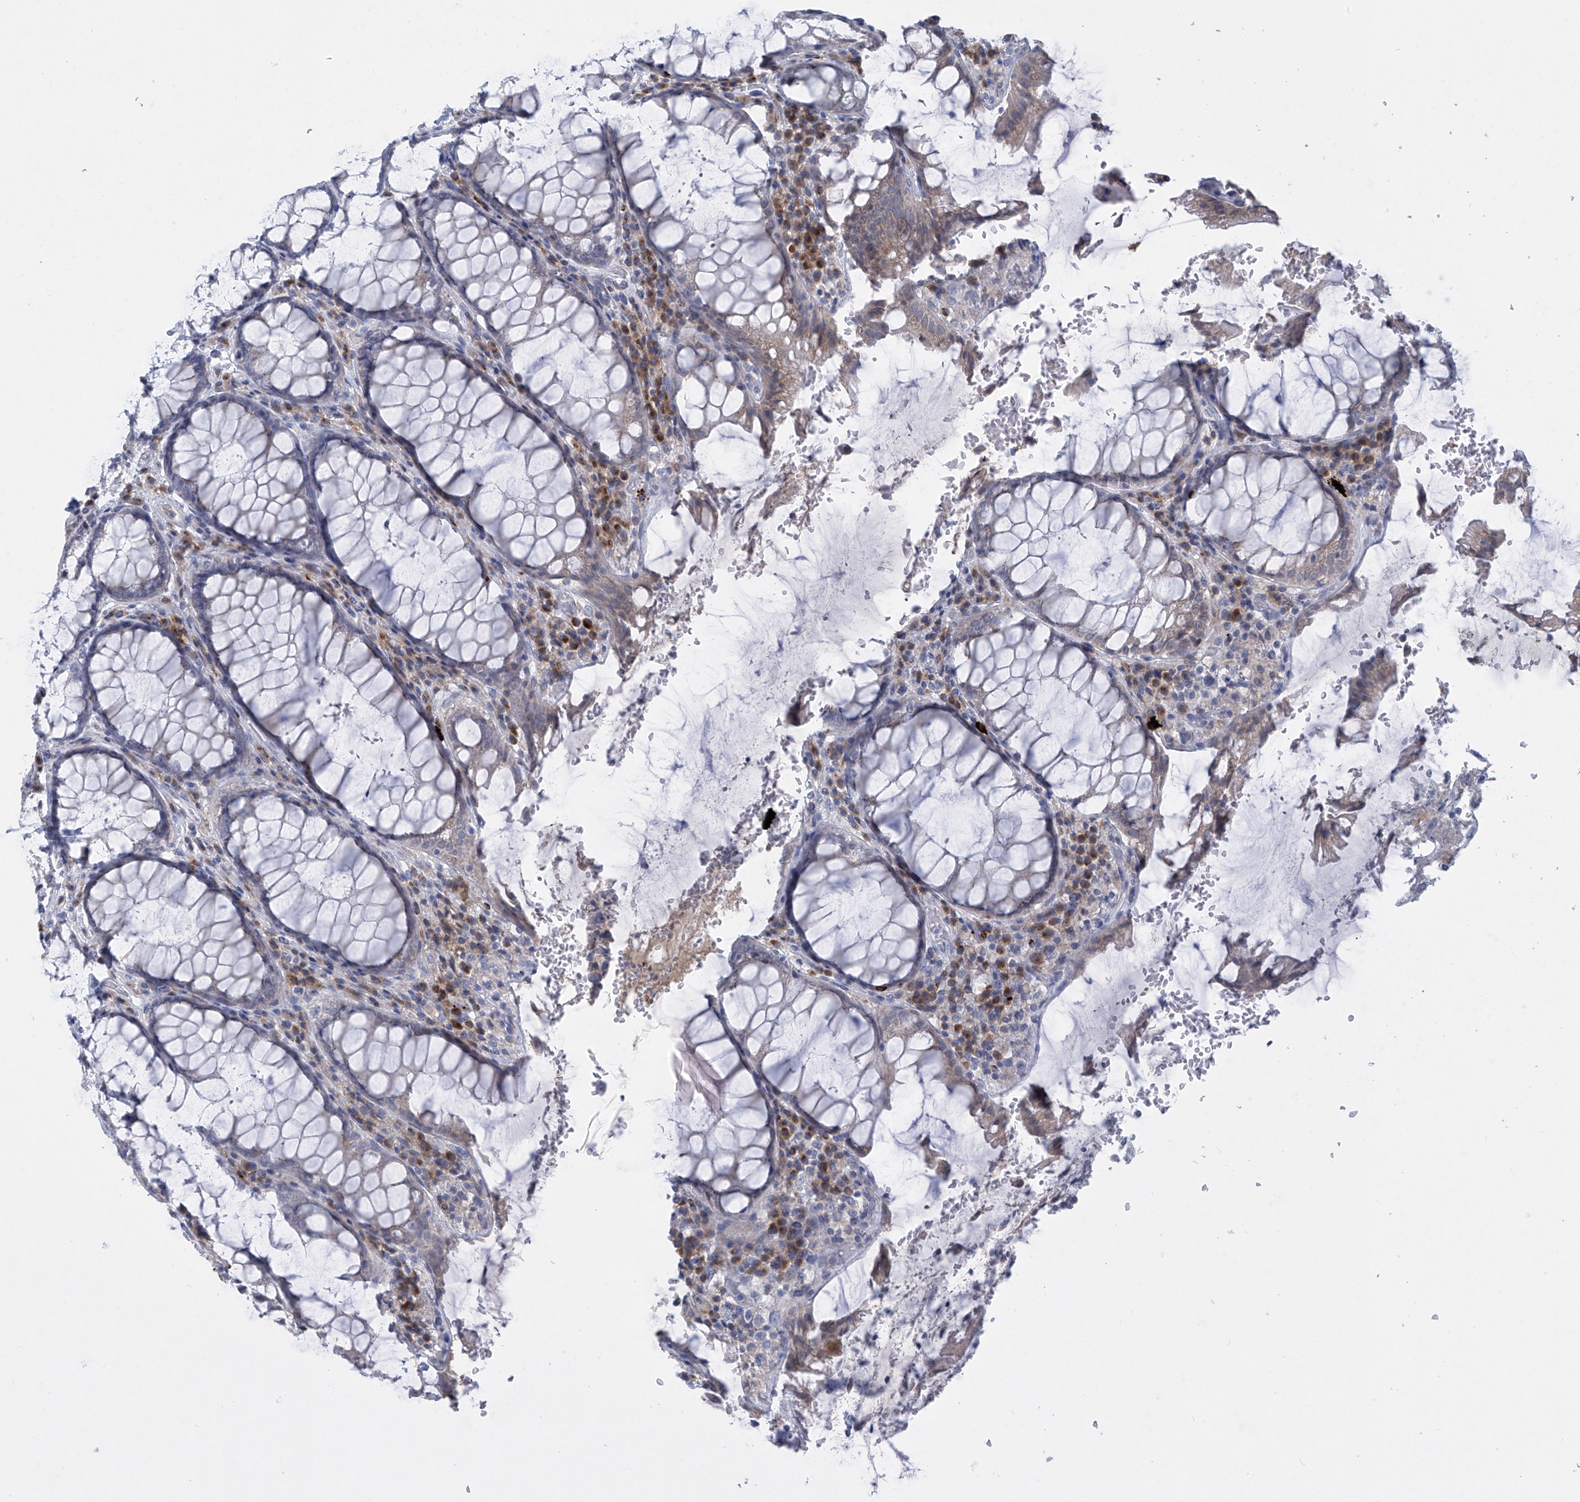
{"staining": {"intensity": "weak", "quantity": "<25%", "location": "cytoplasmic/membranous"}, "tissue": "rectum", "cell_type": "Glandular cells", "image_type": "normal", "snomed": [{"axis": "morphology", "description": "Normal tissue, NOS"}, {"axis": "topography", "description": "Rectum"}], "caption": "Glandular cells are negative for protein expression in normal human rectum. Nuclei are stained in blue.", "gene": "SLCO4A1", "patient": {"sex": "male", "age": 64}}